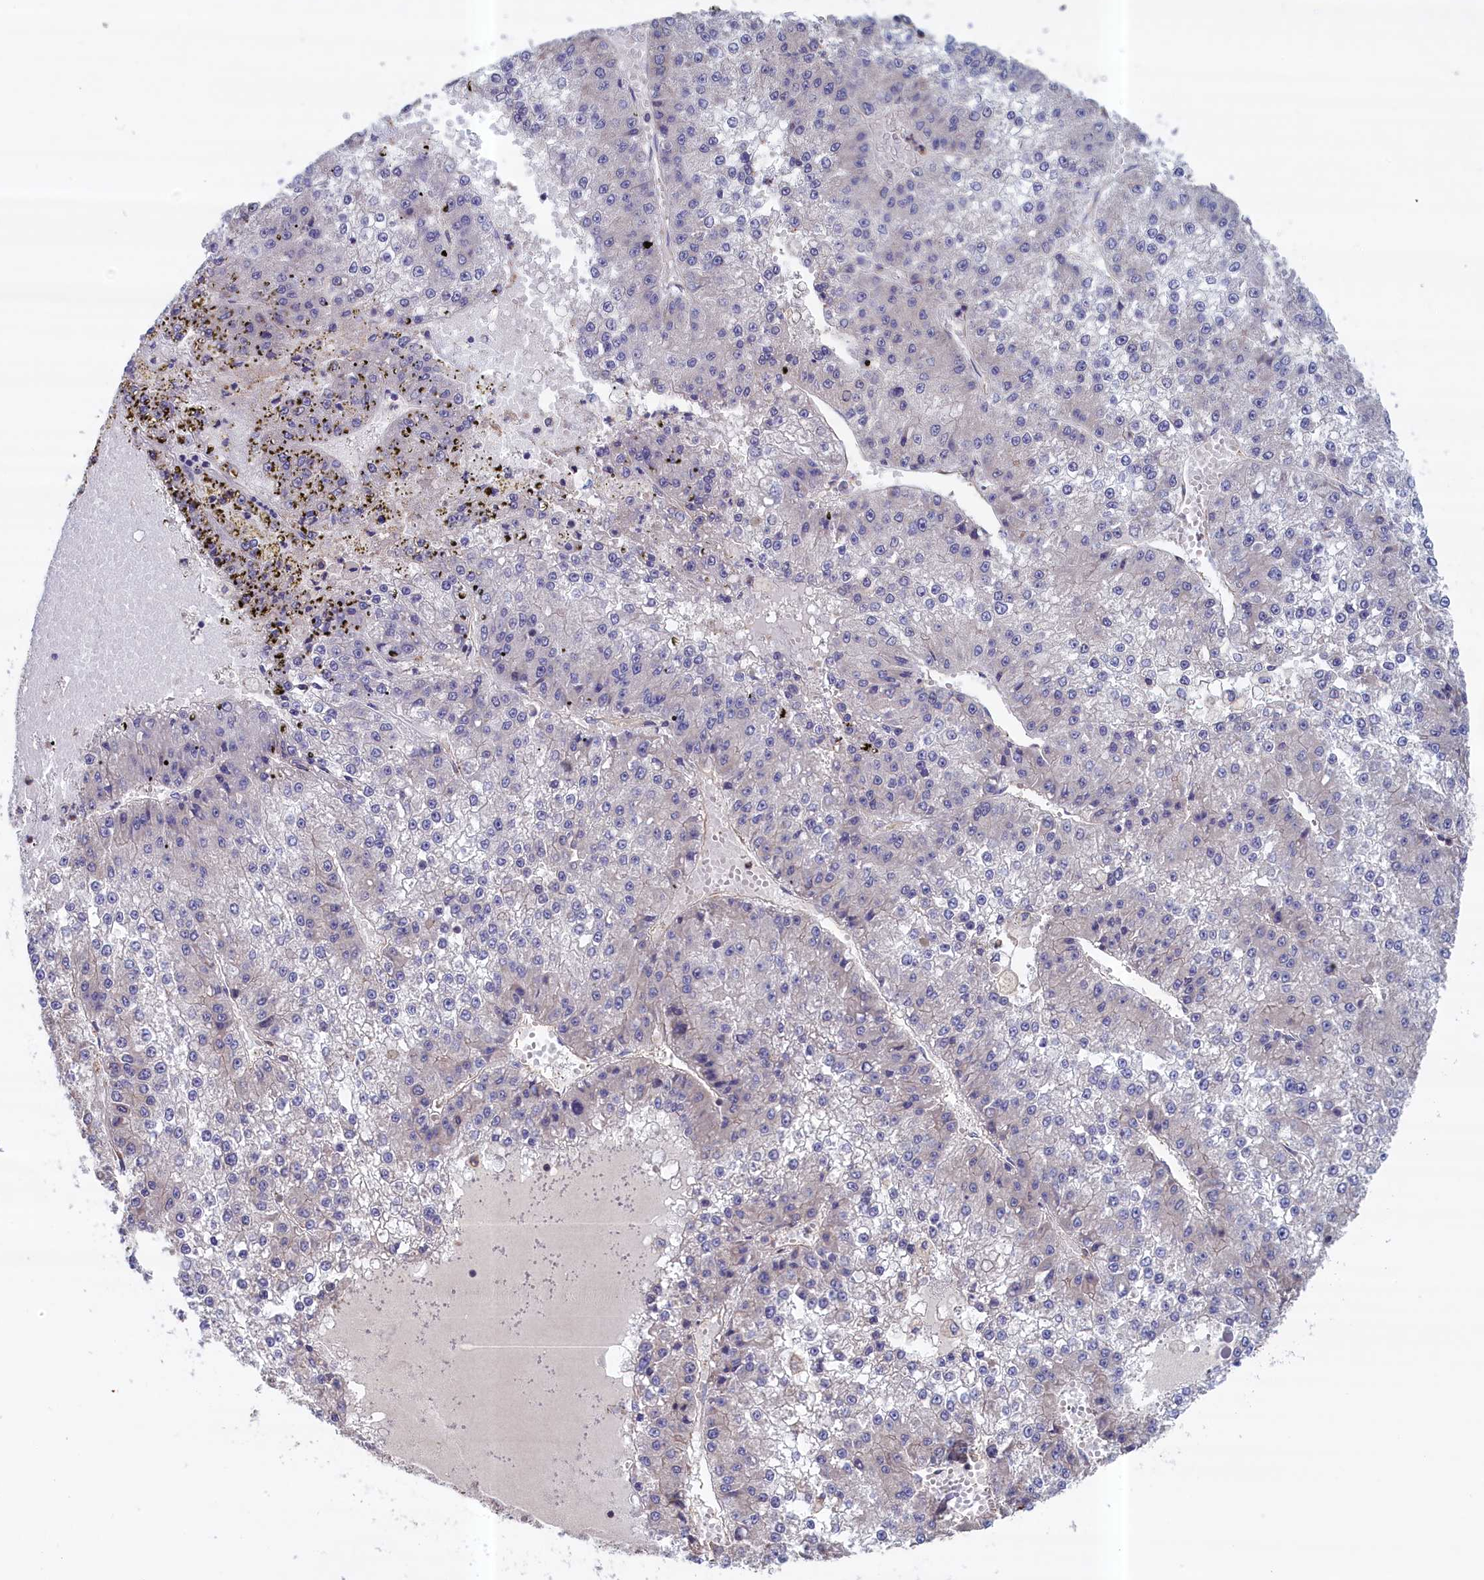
{"staining": {"intensity": "negative", "quantity": "none", "location": "none"}, "tissue": "liver cancer", "cell_type": "Tumor cells", "image_type": "cancer", "snomed": [{"axis": "morphology", "description": "Carcinoma, Hepatocellular, NOS"}, {"axis": "topography", "description": "Liver"}], "caption": "This micrograph is of liver hepatocellular carcinoma stained with immunohistochemistry to label a protein in brown with the nuclei are counter-stained blue. There is no expression in tumor cells. The staining was performed using DAB (3,3'-diaminobenzidine) to visualize the protein expression in brown, while the nuclei were stained in blue with hematoxylin (Magnification: 20x).", "gene": "ANKRD2", "patient": {"sex": "female", "age": 73}}